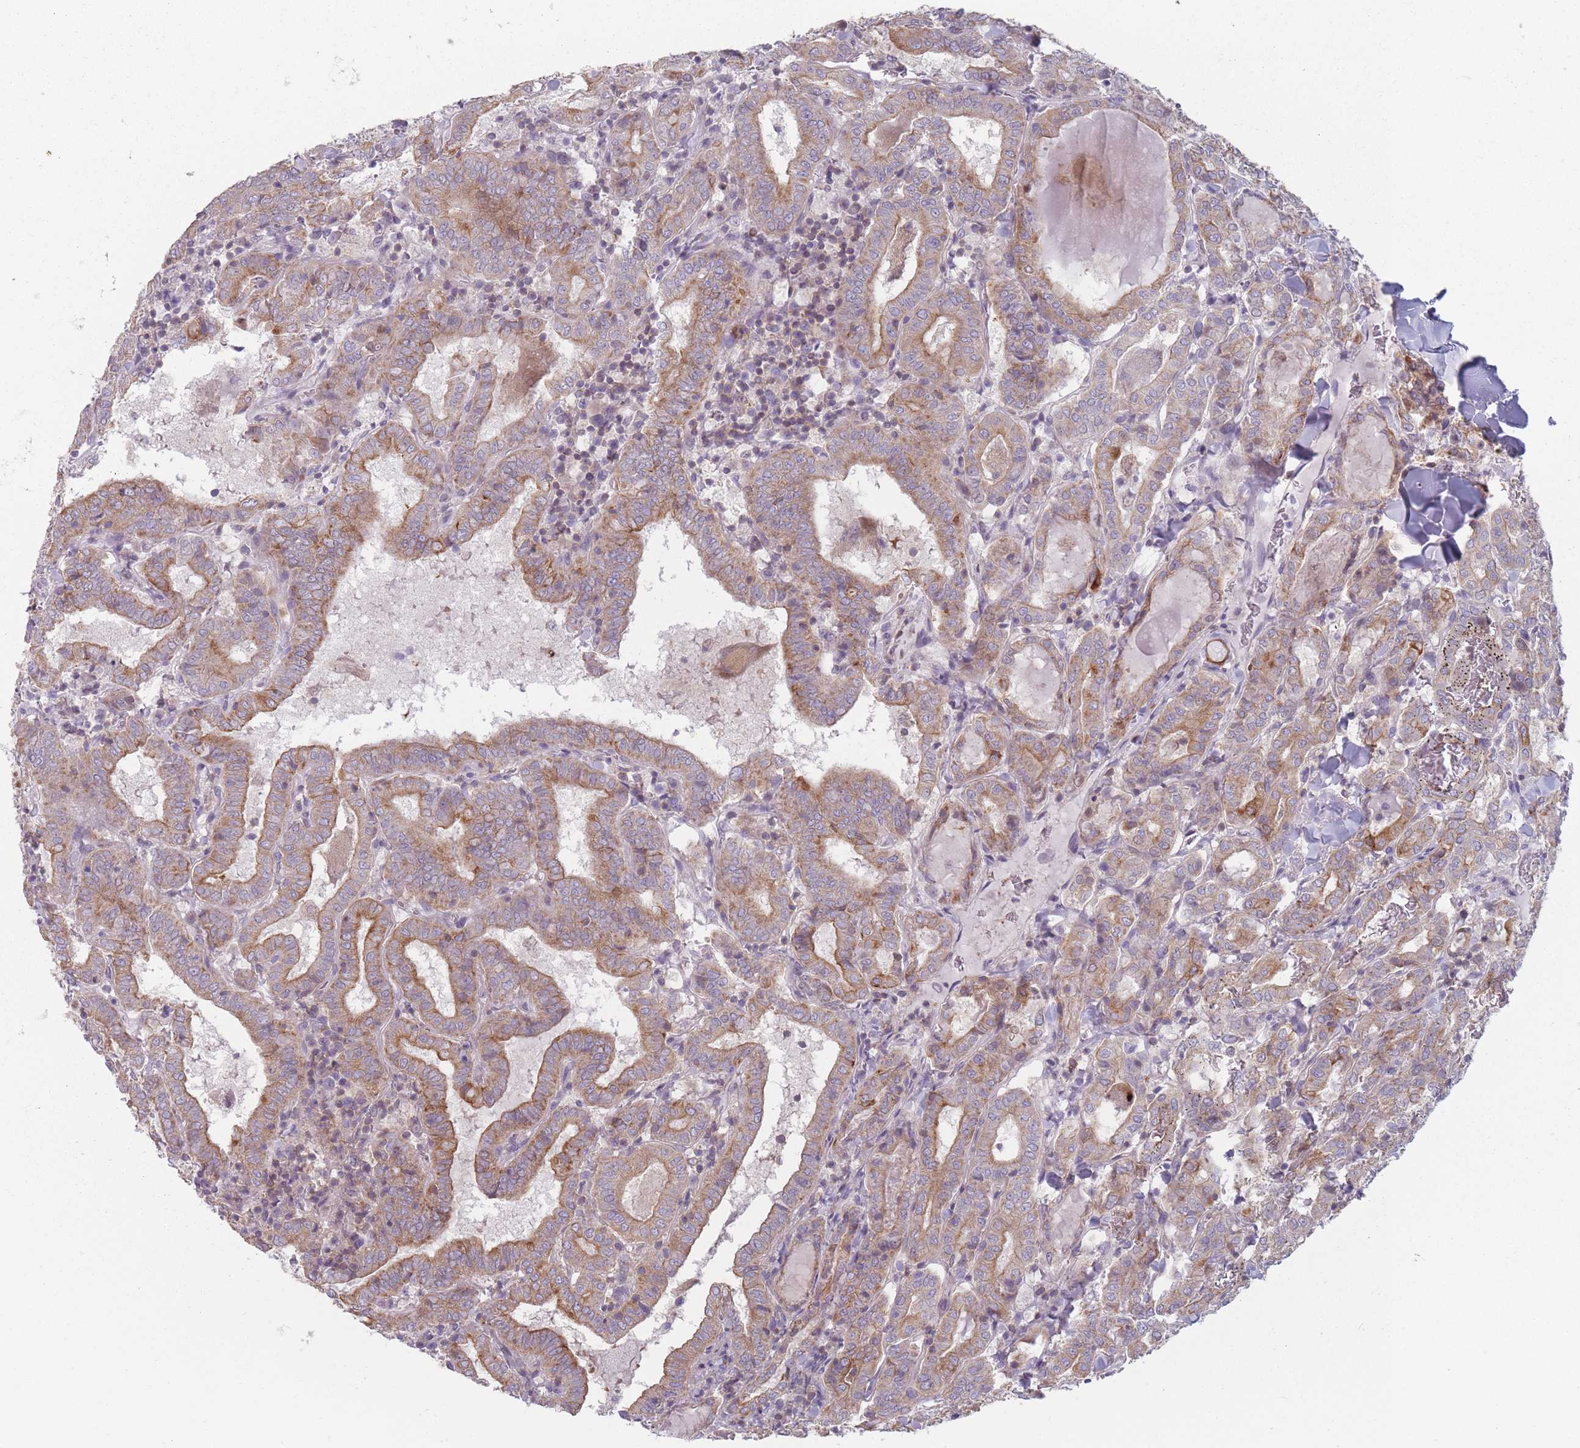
{"staining": {"intensity": "moderate", "quantity": ">75%", "location": "cytoplasmic/membranous"}, "tissue": "thyroid cancer", "cell_type": "Tumor cells", "image_type": "cancer", "snomed": [{"axis": "morphology", "description": "Papillary adenocarcinoma, NOS"}, {"axis": "topography", "description": "Thyroid gland"}], "caption": "A photomicrograph of human thyroid cancer stained for a protein exhibits moderate cytoplasmic/membranous brown staining in tumor cells.", "gene": "HSBP1L1", "patient": {"sex": "female", "age": 72}}